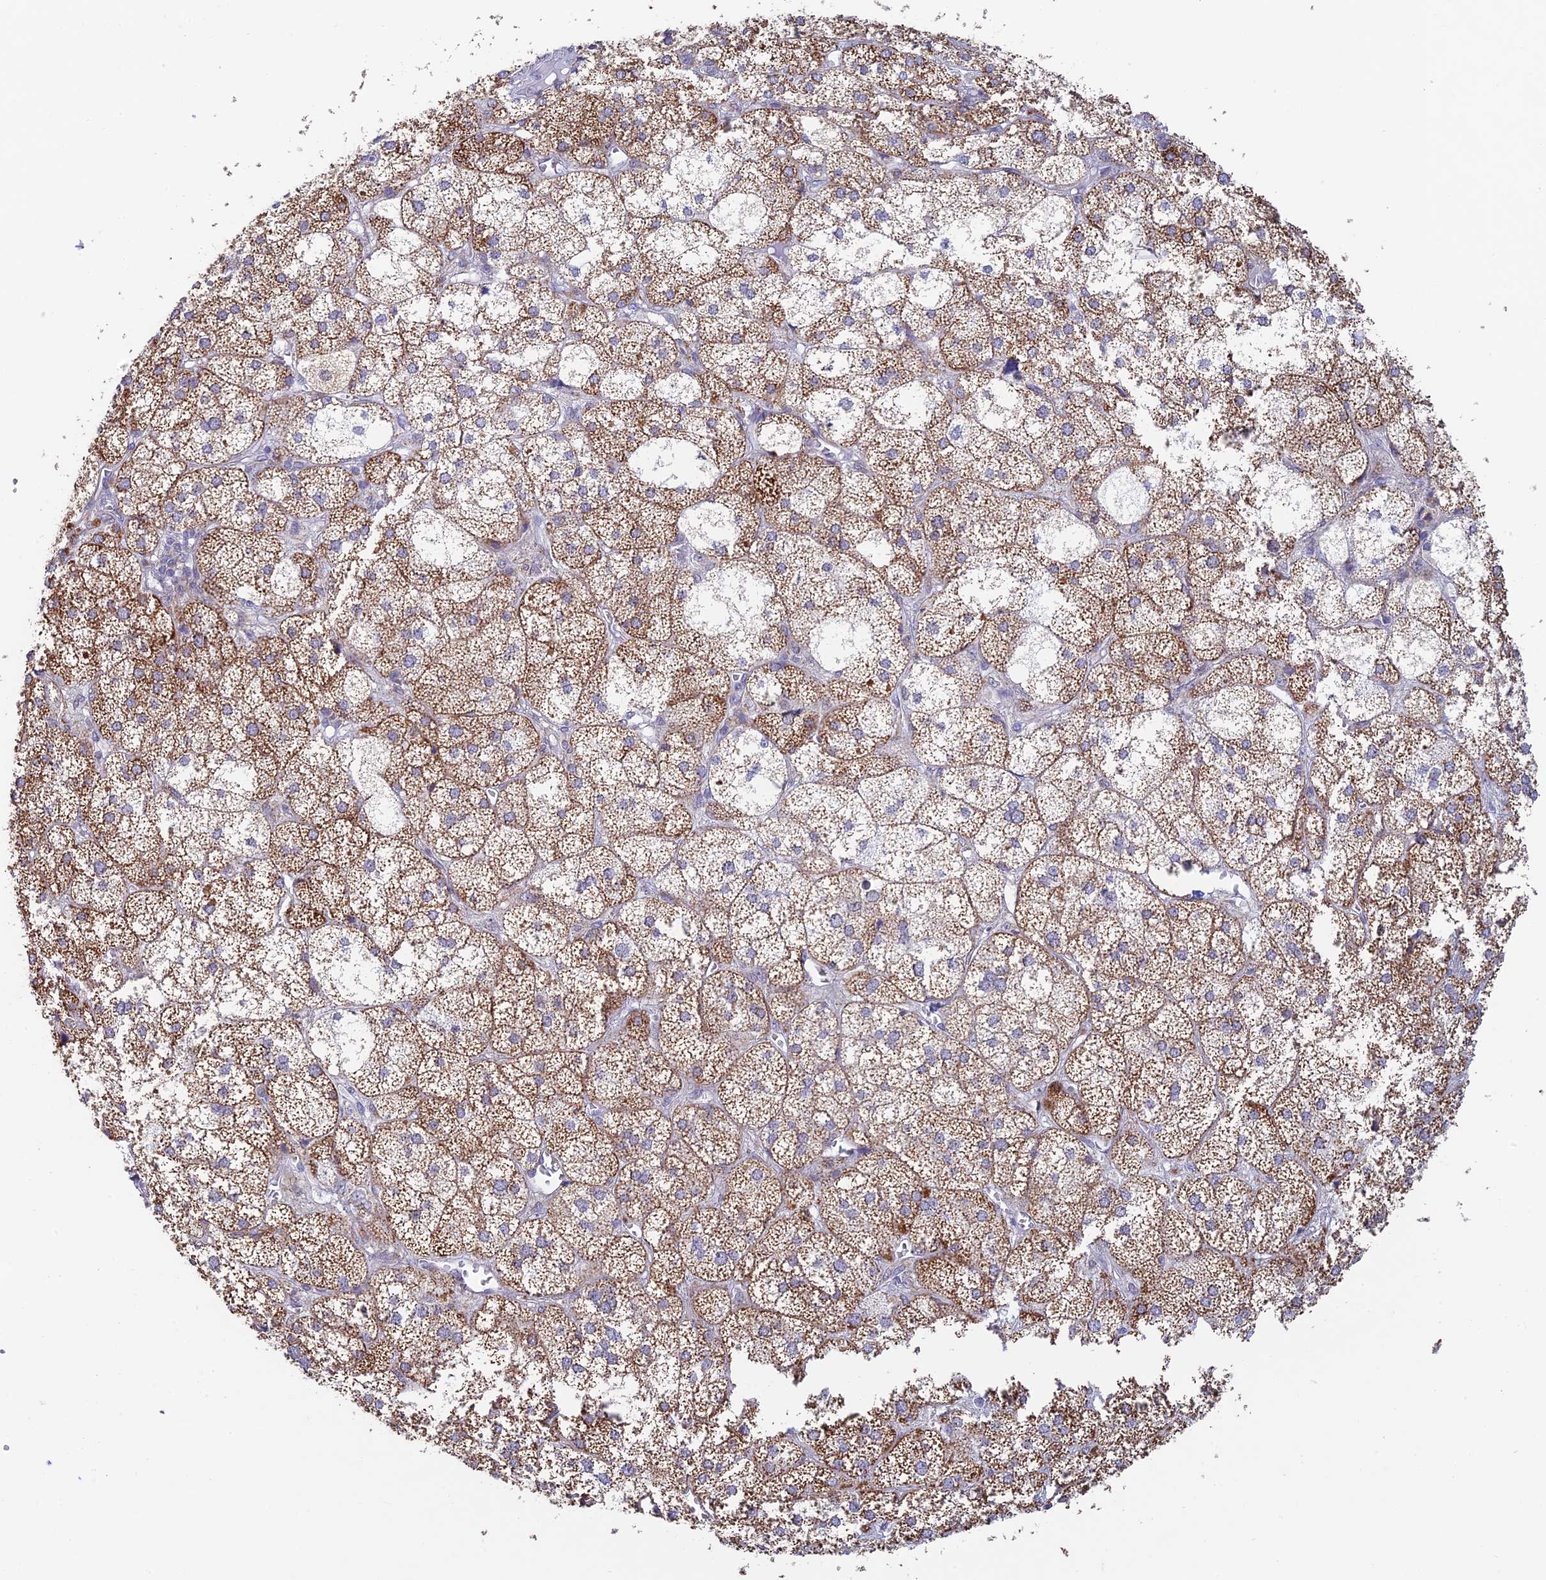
{"staining": {"intensity": "moderate", "quantity": ">75%", "location": "cytoplasmic/membranous"}, "tissue": "adrenal gland", "cell_type": "Glandular cells", "image_type": "normal", "snomed": [{"axis": "morphology", "description": "Normal tissue, NOS"}, {"axis": "topography", "description": "Adrenal gland"}], "caption": "Immunohistochemistry photomicrograph of benign adrenal gland: human adrenal gland stained using immunohistochemistry (IHC) exhibits medium levels of moderate protein expression localized specifically in the cytoplasmic/membranous of glandular cells, appearing as a cytoplasmic/membranous brown color.", "gene": "REXO5", "patient": {"sex": "female", "age": 61}}